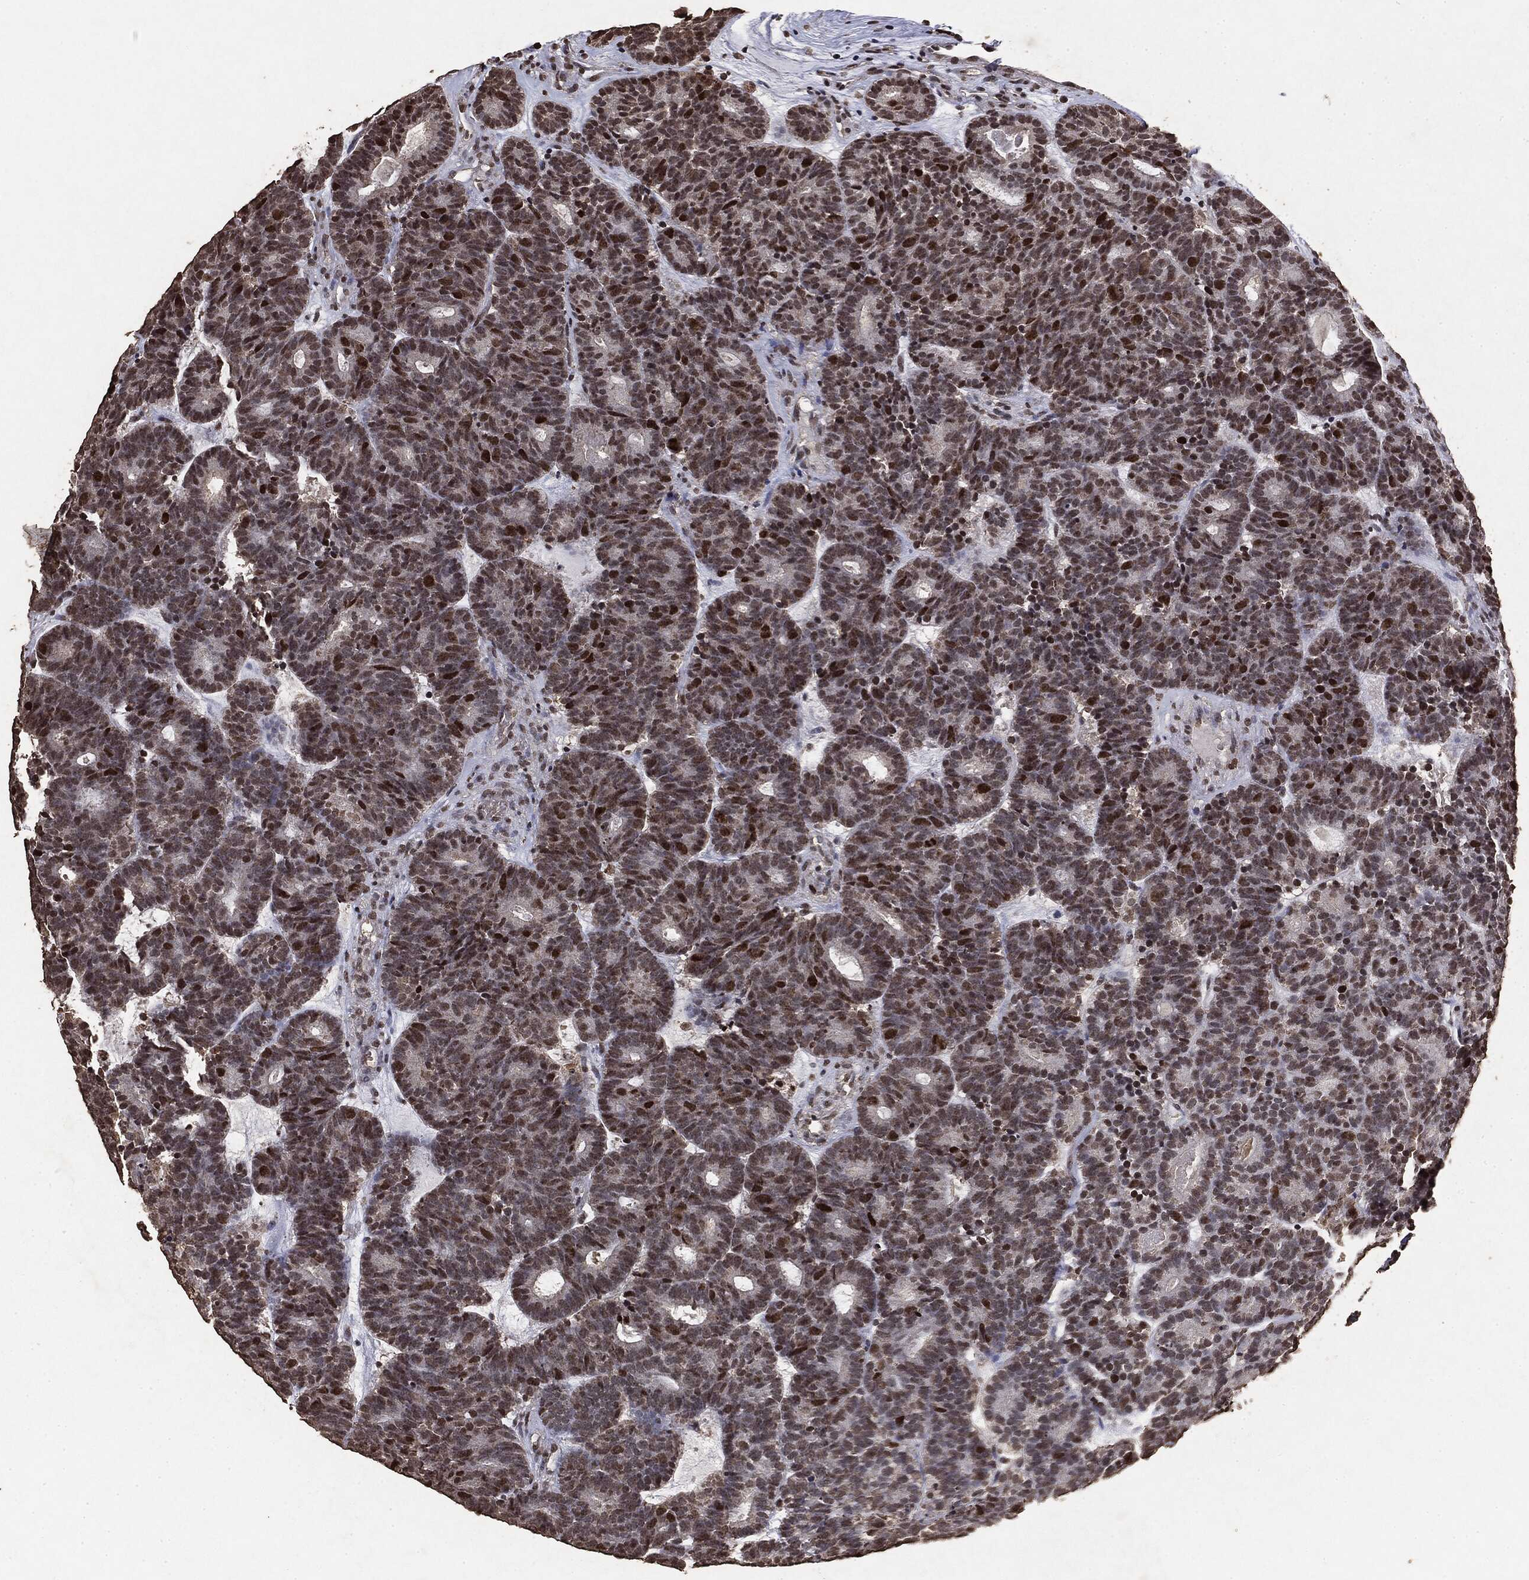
{"staining": {"intensity": "moderate", "quantity": ">75%", "location": "nuclear"}, "tissue": "head and neck cancer", "cell_type": "Tumor cells", "image_type": "cancer", "snomed": [{"axis": "morphology", "description": "Adenocarcinoma, NOS"}, {"axis": "topography", "description": "Head-Neck"}], "caption": "This image exhibits head and neck cancer (adenocarcinoma) stained with IHC to label a protein in brown. The nuclear of tumor cells show moderate positivity for the protein. Nuclei are counter-stained blue.", "gene": "RAD18", "patient": {"sex": "female", "age": 81}}